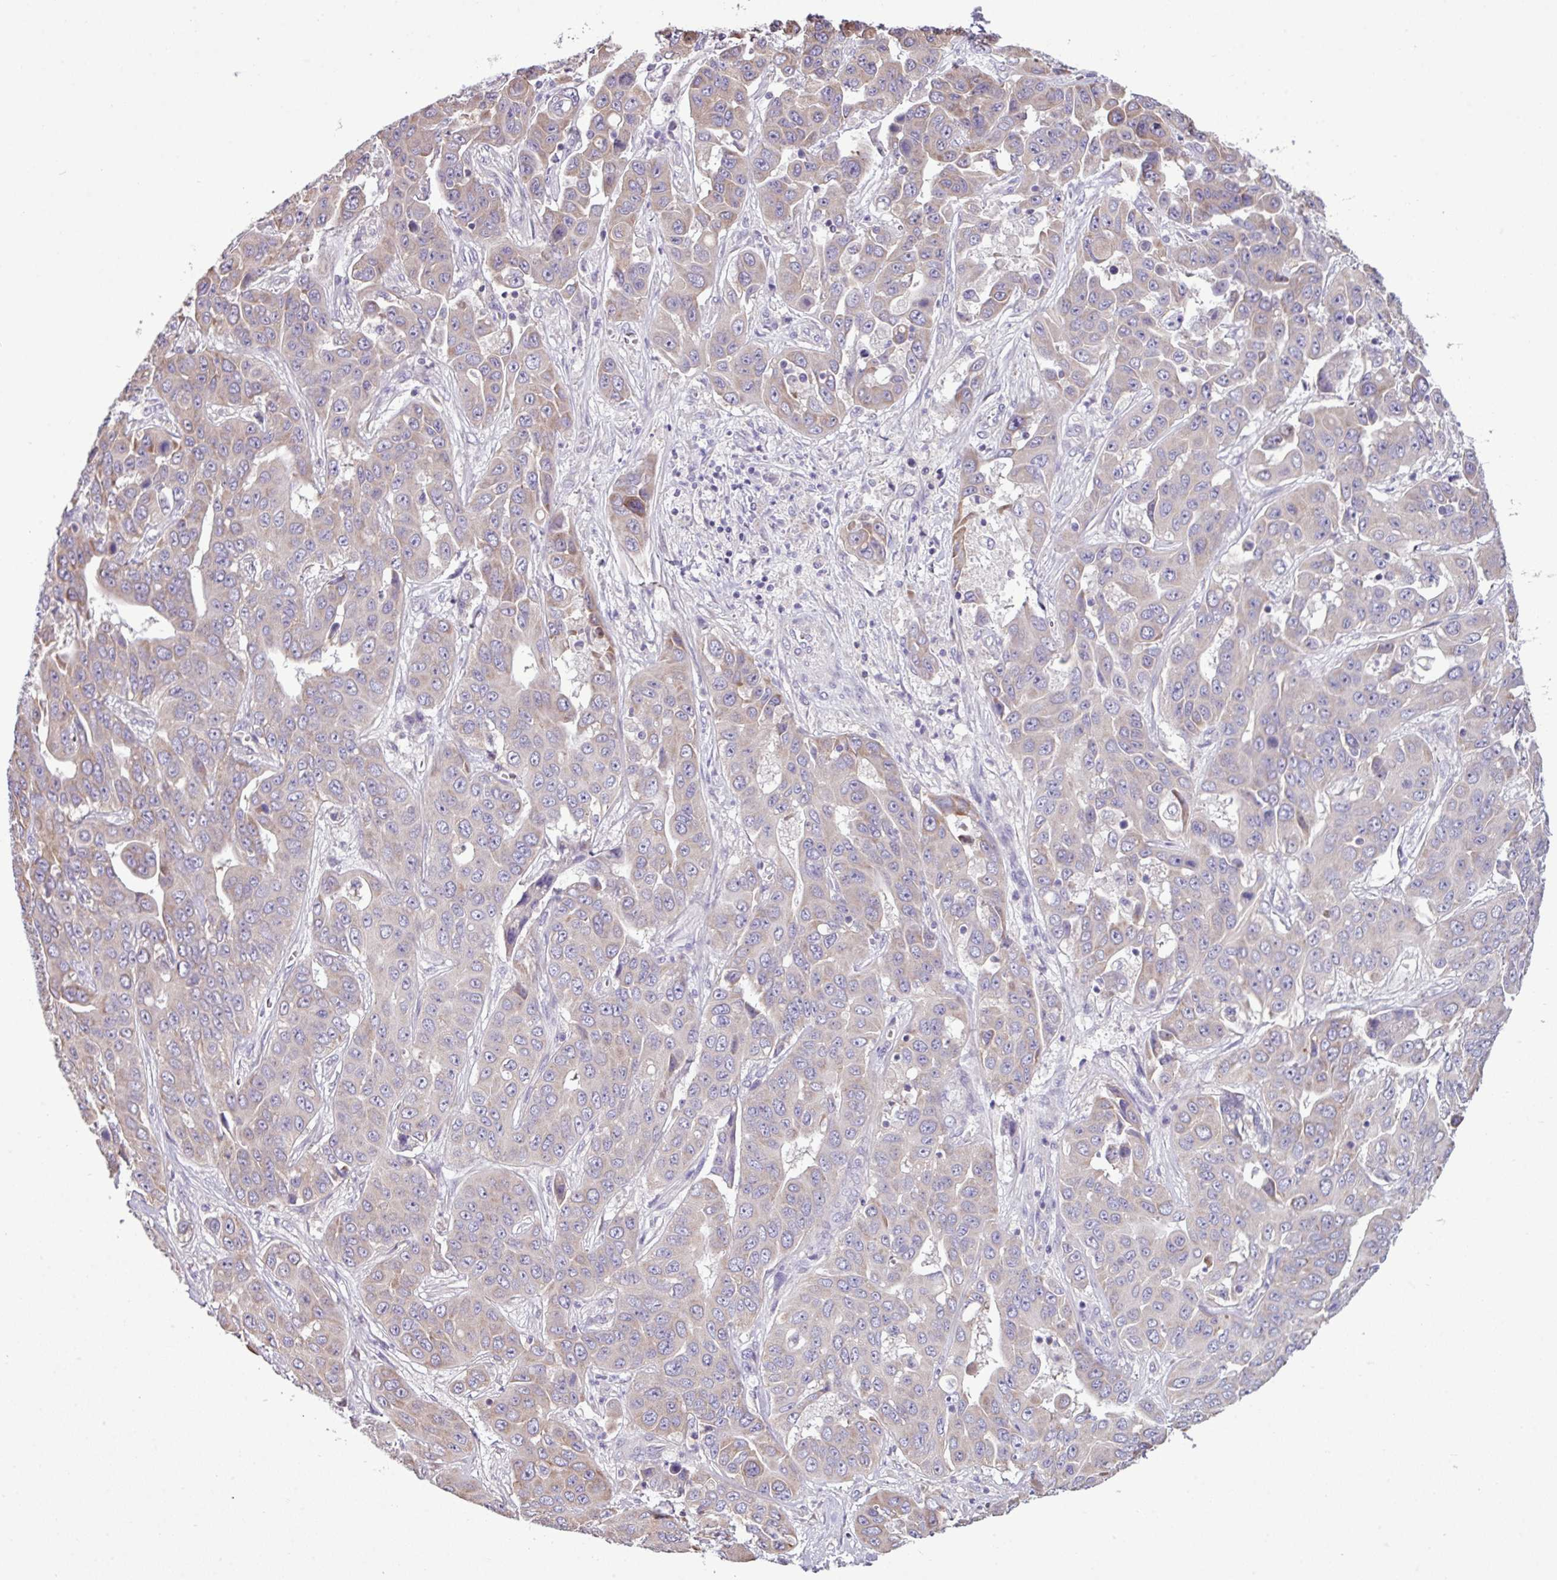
{"staining": {"intensity": "weak", "quantity": "25%-75%", "location": "cytoplasmic/membranous"}, "tissue": "liver cancer", "cell_type": "Tumor cells", "image_type": "cancer", "snomed": [{"axis": "morphology", "description": "Cholangiocarcinoma"}, {"axis": "topography", "description": "Liver"}], "caption": "Weak cytoplasmic/membranous positivity is present in about 25%-75% of tumor cells in liver cancer (cholangiocarcinoma).", "gene": "AGAP5", "patient": {"sex": "female", "age": 52}}